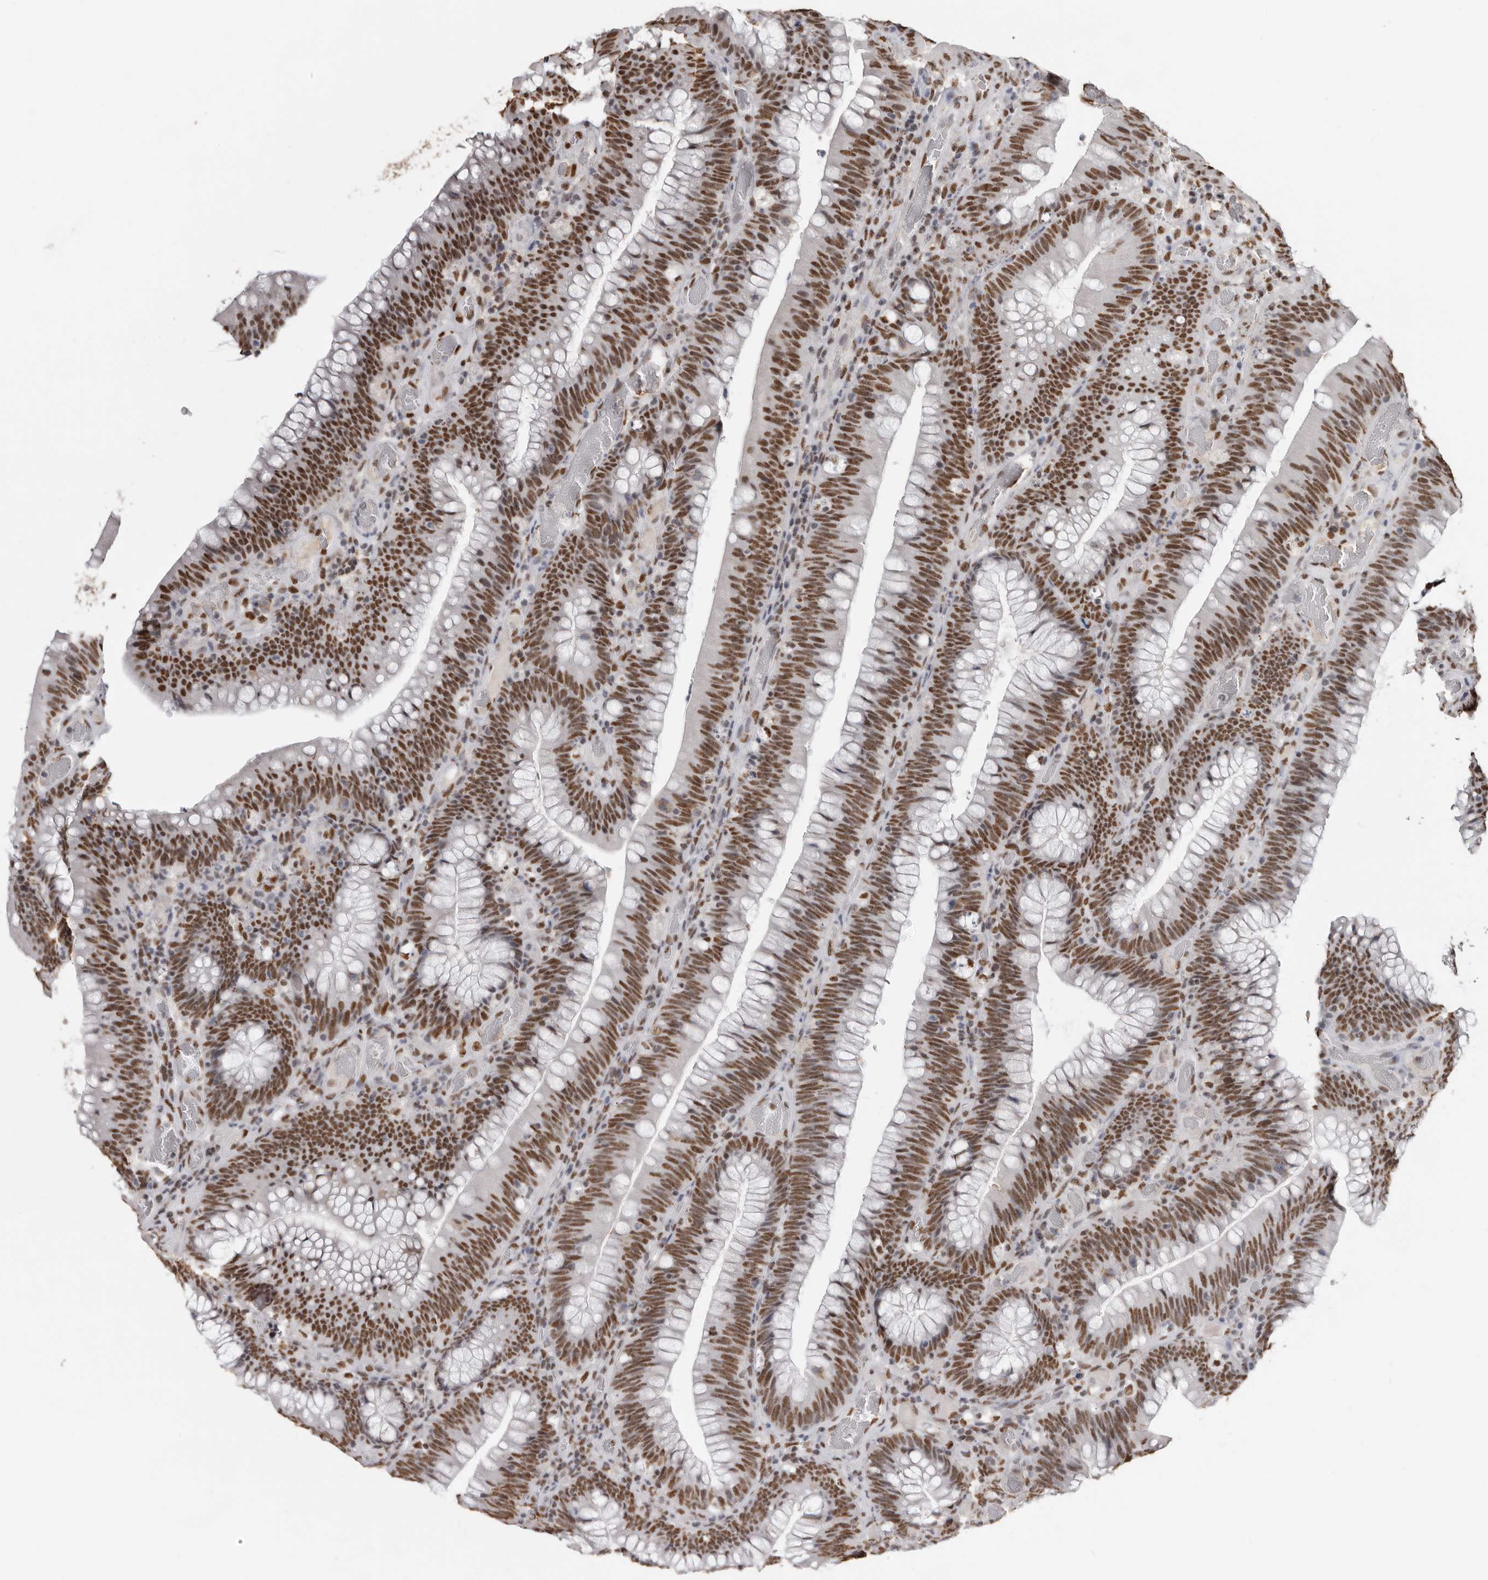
{"staining": {"intensity": "moderate", "quantity": ">75%", "location": "nuclear"}, "tissue": "colorectal cancer", "cell_type": "Tumor cells", "image_type": "cancer", "snomed": [{"axis": "morphology", "description": "Normal tissue, NOS"}, {"axis": "topography", "description": "Colon"}], "caption": "Colorectal cancer was stained to show a protein in brown. There is medium levels of moderate nuclear positivity in approximately >75% of tumor cells.", "gene": "SCAF4", "patient": {"sex": "female", "age": 82}}